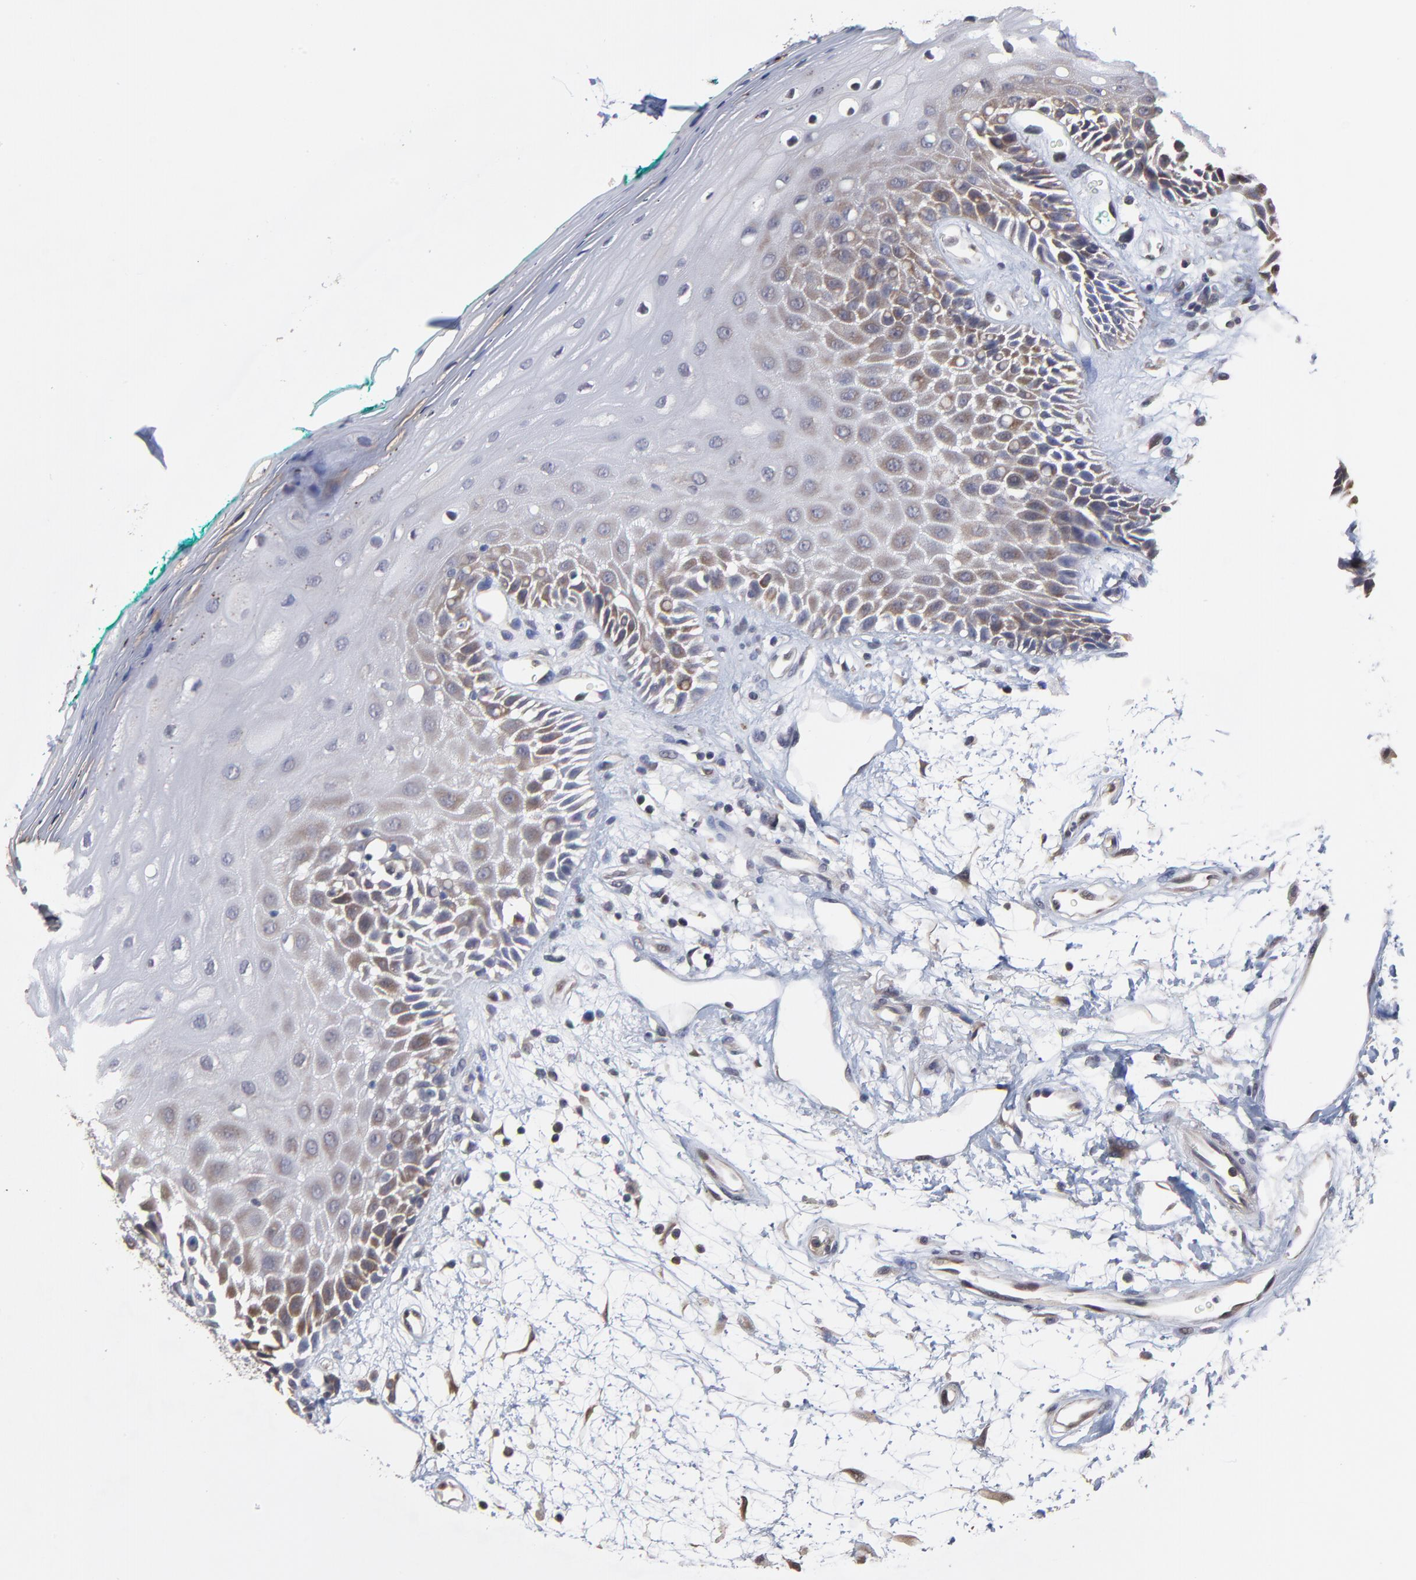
{"staining": {"intensity": "weak", "quantity": "<25%", "location": "cytoplasmic/membranous"}, "tissue": "oral mucosa", "cell_type": "Squamous epithelial cells", "image_type": "normal", "snomed": [{"axis": "morphology", "description": "Normal tissue, NOS"}, {"axis": "morphology", "description": "Squamous cell carcinoma, NOS"}, {"axis": "topography", "description": "Skeletal muscle"}, {"axis": "topography", "description": "Oral tissue"}, {"axis": "topography", "description": "Head-Neck"}], "caption": "Immunohistochemistry histopathology image of benign human oral mucosa stained for a protein (brown), which displays no expression in squamous epithelial cells. Brightfield microscopy of IHC stained with DAB (brown) and hematoxylin (blue), captured at high magnification.", "gene": "CCT2", "patient": {"sex": "female", "age": 84}}